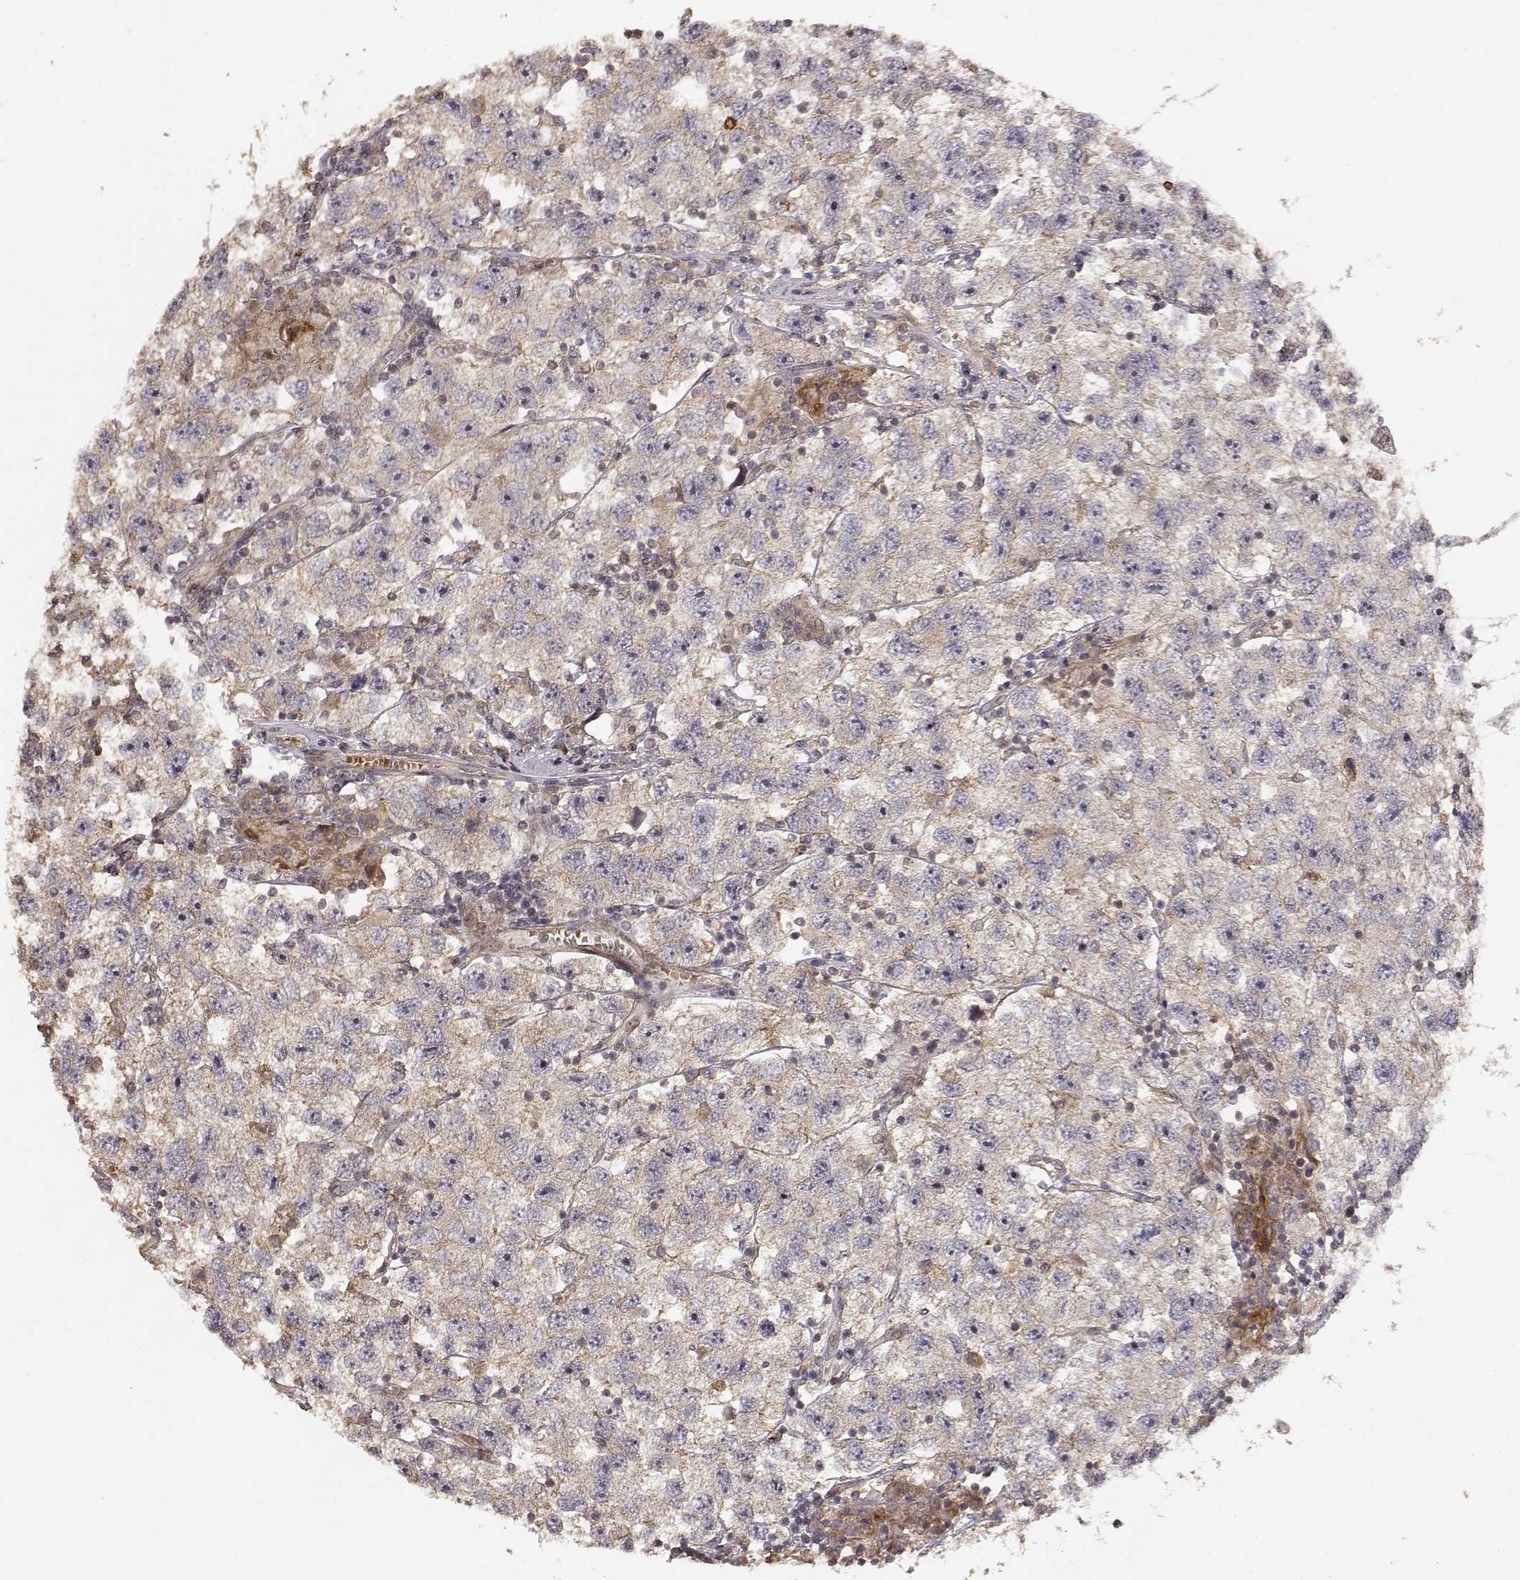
{"staining": {"intensity": "weak", "quantity": ">75%", "location": "cytoplasmic/membranous"}, "tissue": "testis cancer", "cell_type": "Tumor cells", "image_type": "cancer", "snomed": [{"axis": "morphology", "description": "Seminoma, NOS"}, {"axis": "topography", "description": "Testis"}], "caption": "Weak cytoplasmic/membranous expression is present in about >75% of tumor cells in testis cancer (seminoma).", "gene": "PICK1", "patient": {"sex": "male", "age": 26}}